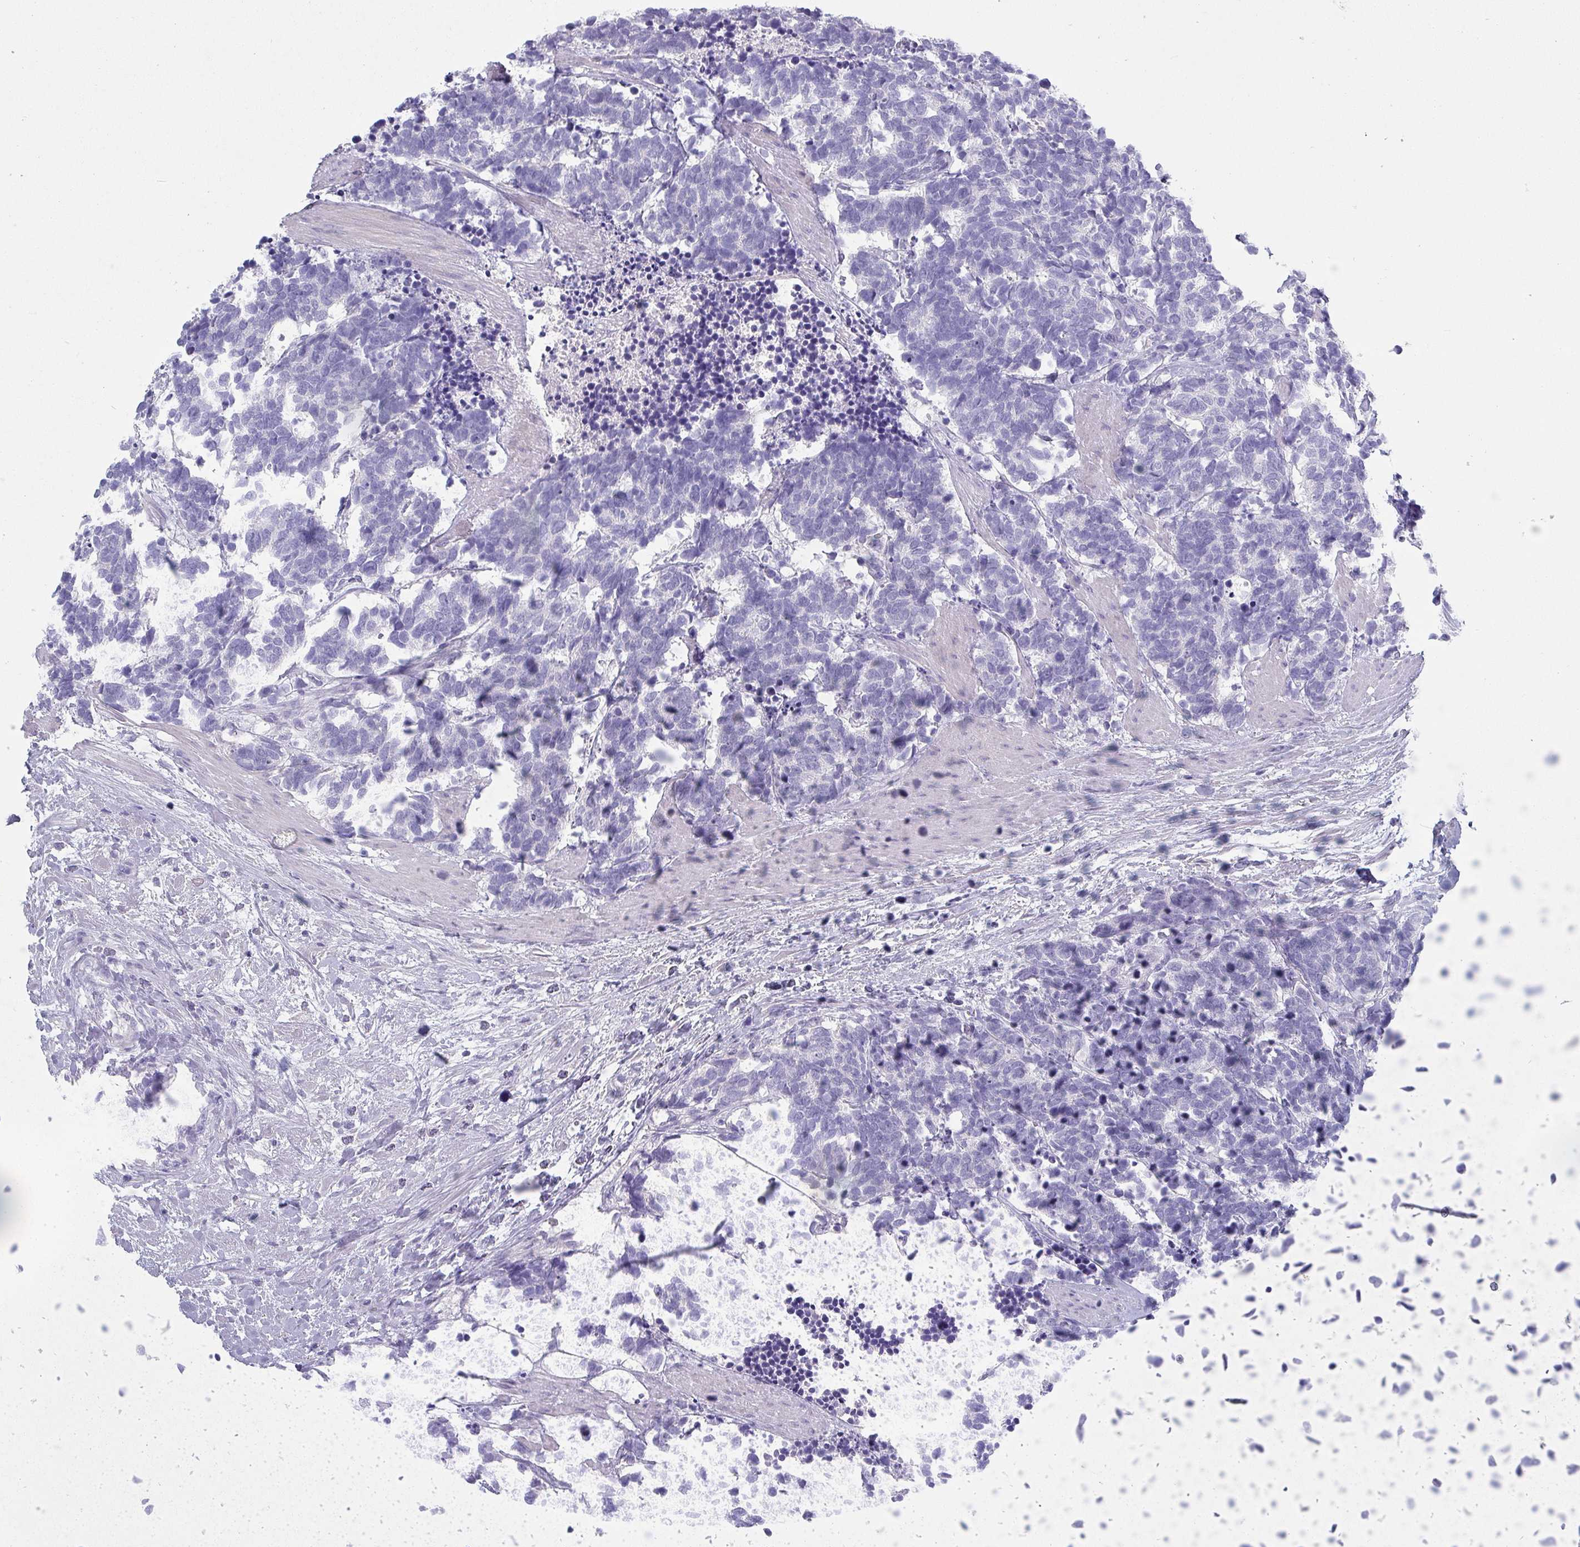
{"staining": {"intensity": "negative", "quantity": "none", "location": "none"}, "tissue": "carcinoid", "cell_type": "Tumor cells", "image_type": "cancer", "snomed": [{"axis": "morphology", "description": "Carcinoma, NOS"}, {"axis": "morphology", "description": "Carcinoid, malignant, NOS"}, {"axis": "topography", "description": "Prostate"}], "caption": "Immunohistochemistry (IHC) of human malignant carcinoid demonstrates no expression in tumor cells.", "gene": "INS-IGF2", "patient": {"sex": "male", "age": 57}}